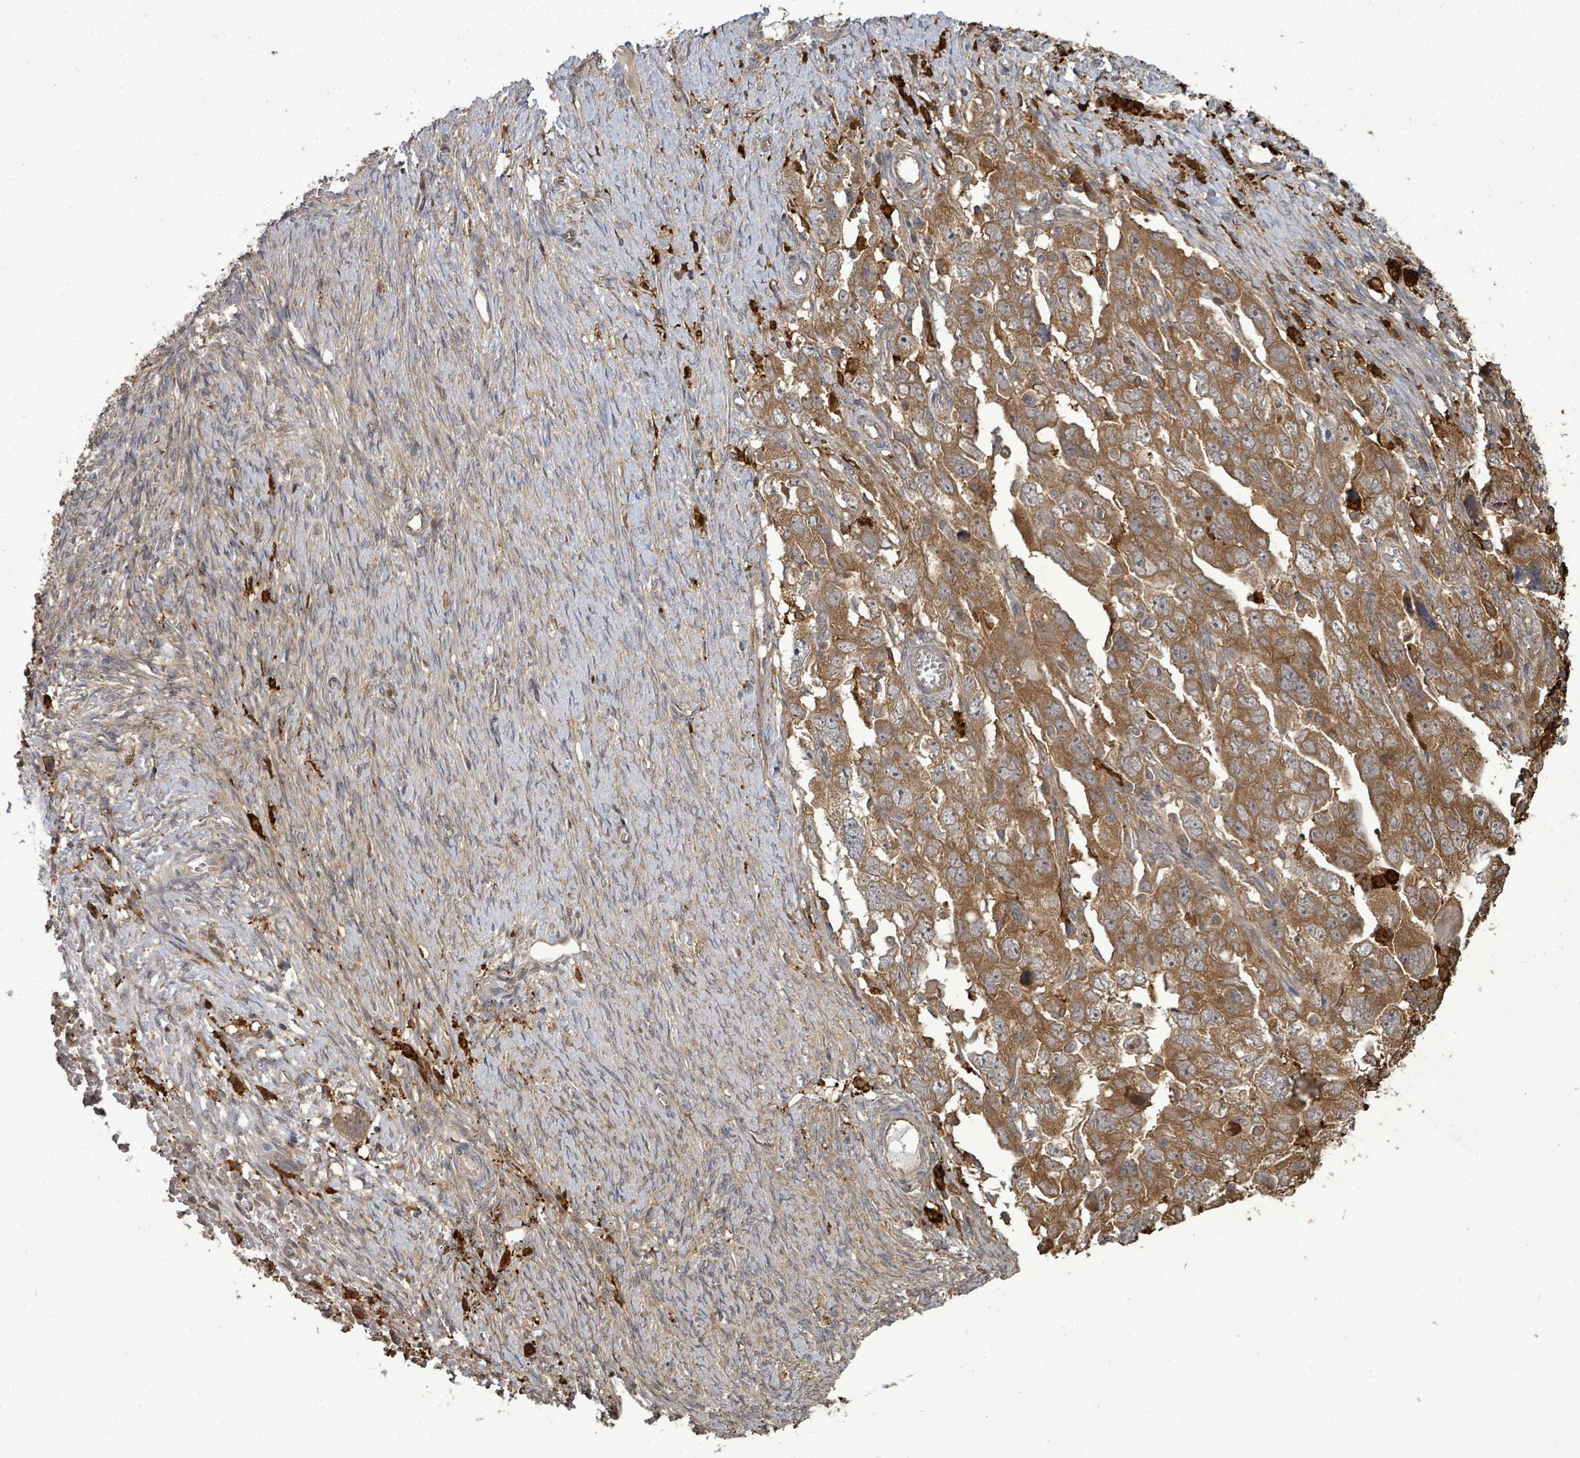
{"staining": {"intensity": "moderate", "quantity": ">75%", "location": "cytoplasmic/membranous"}, "tissue": "ovarian cancer", "cell_type": "Tumor cells", "image_type": "cancer", "snomed": [{"axis": "morphology", "description": "Carcinoma, NOS"}, {"axis": "morphology", "description": "Cystadenocarcinoma, serous, NOS"}, {"axis": "topography", "description": "Ovary"}], "caption": "Ovarian serous cystadenocarcinoma was stained to show a protein in brown. There is medium levels of moderate cytoplasmic/membranous expression in about >75% of tumor cells. (DAB (3,3'-diaminobenzidine) IHC, brown staining for protein, blue staining for nuclei).", "gene": "EIF3C", "patient": {"sex": "female", "age": 69}}